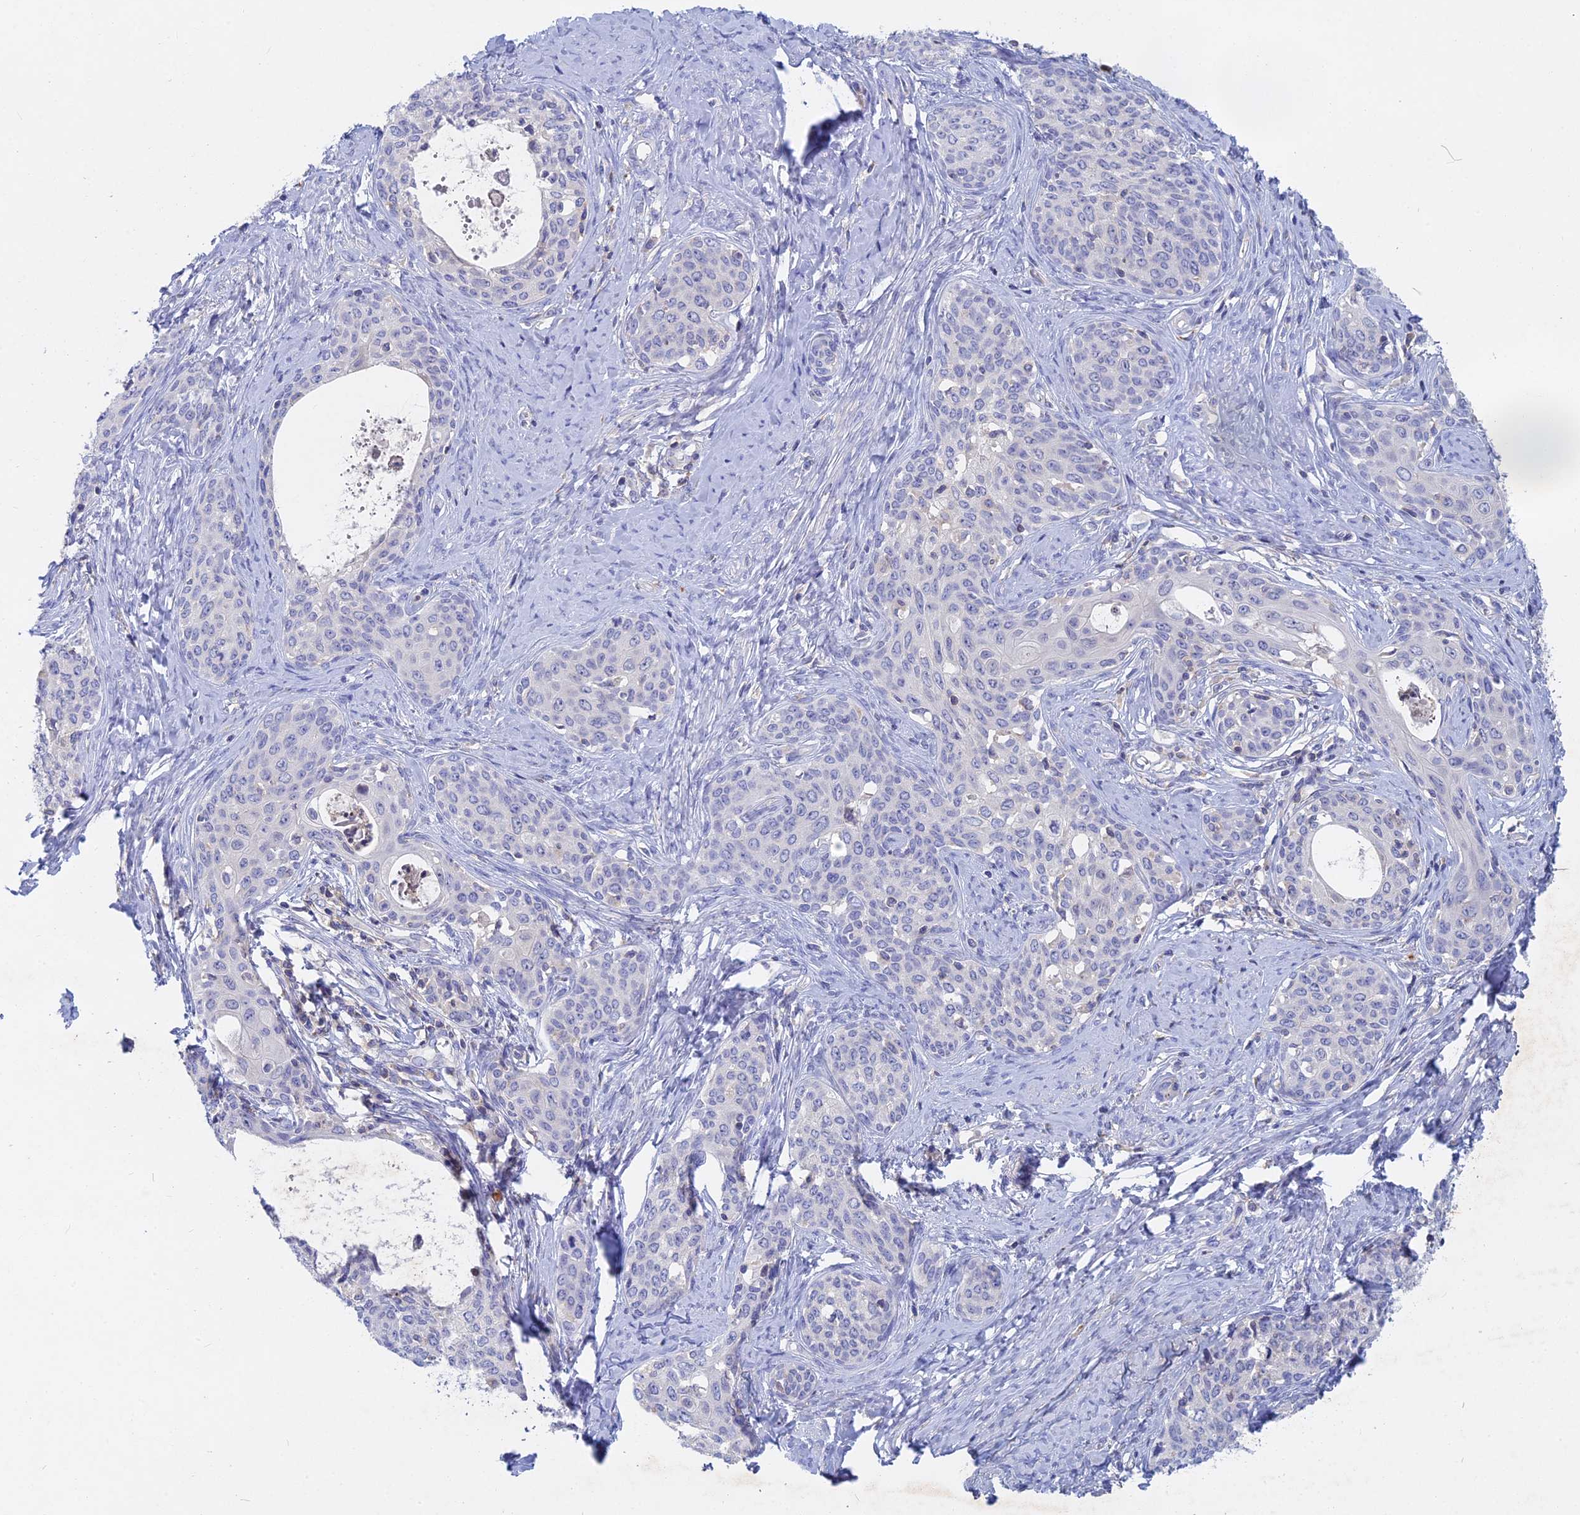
{"staining": {"intensity": "negative", "quantity": "none", "location": "none"}, "tissue": "cervical cancer", "cell_type": "Tumor cells", "image_type": "cancer", "snomed": [{"axis": "morphology", "description": "Squamous cell carcinoma, NOS"}, {"axis": "morphology", "description": "Adenocarcinoma, NOS"}, {"axis": "topography", "description": "Cervix"}], "caption": "A histopathology image of adenocarcinoma (cervical) stained for a protein demonstrates no brown staining in tumor cells.", "gene": "ACP7", "patient": {"sex": "female", "age": 52}}